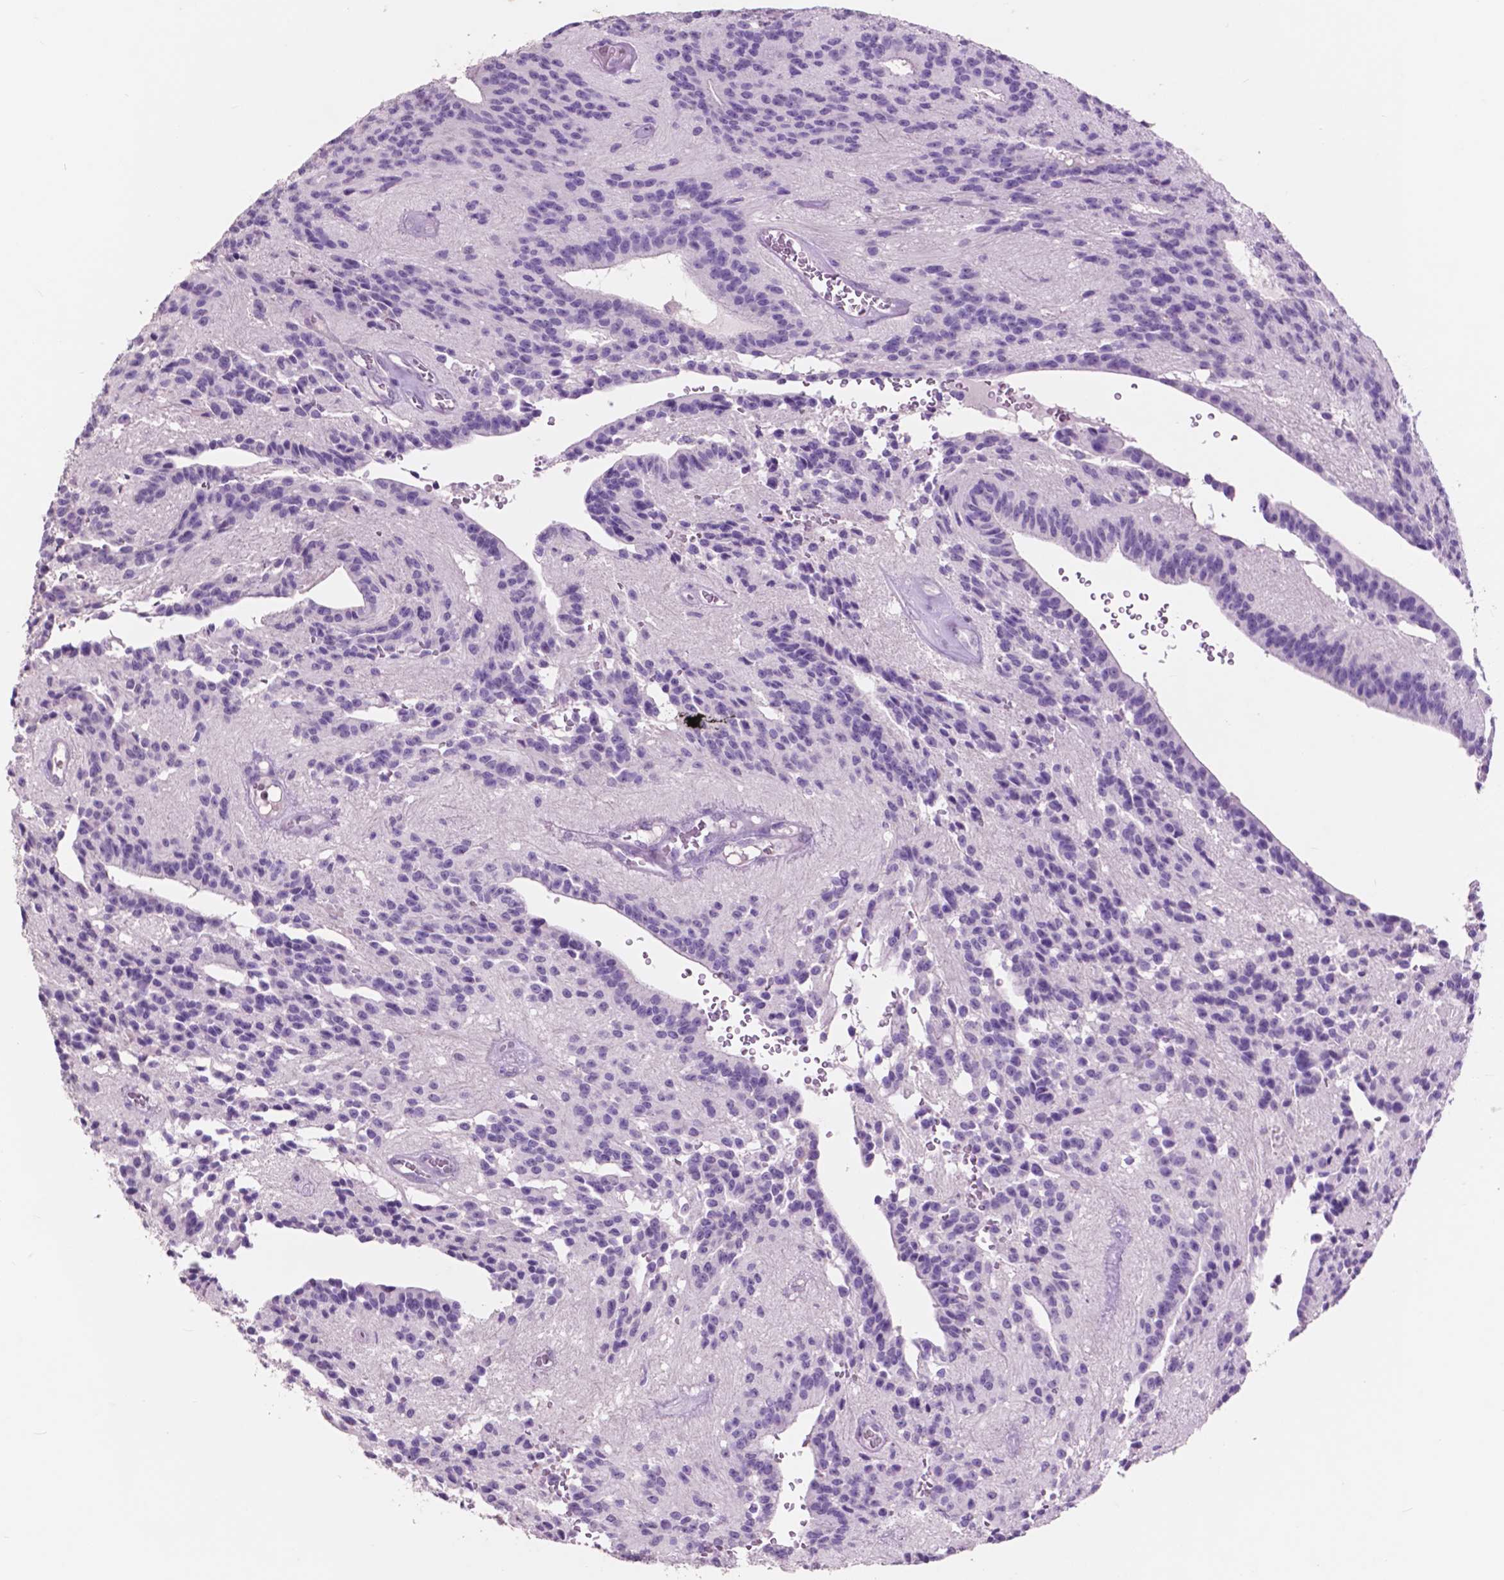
{"staining": {"intensity": "negative", "quantity": "none", "location": "none"}, "tissue": "glioma", "cell_type": "Tumor cells", "image_type": "cancer", "snomed": [{"axis": "morphology", "description": "Glioma, malignant, Low grade"}, {"axis": "topography", "description": "Brain"}], "caption": "Tumor cells are negative for brown protein staining in malignant glioma (low-grade).", "gene": "IDO1", "patient": {"sex": "male", "age": 31}}